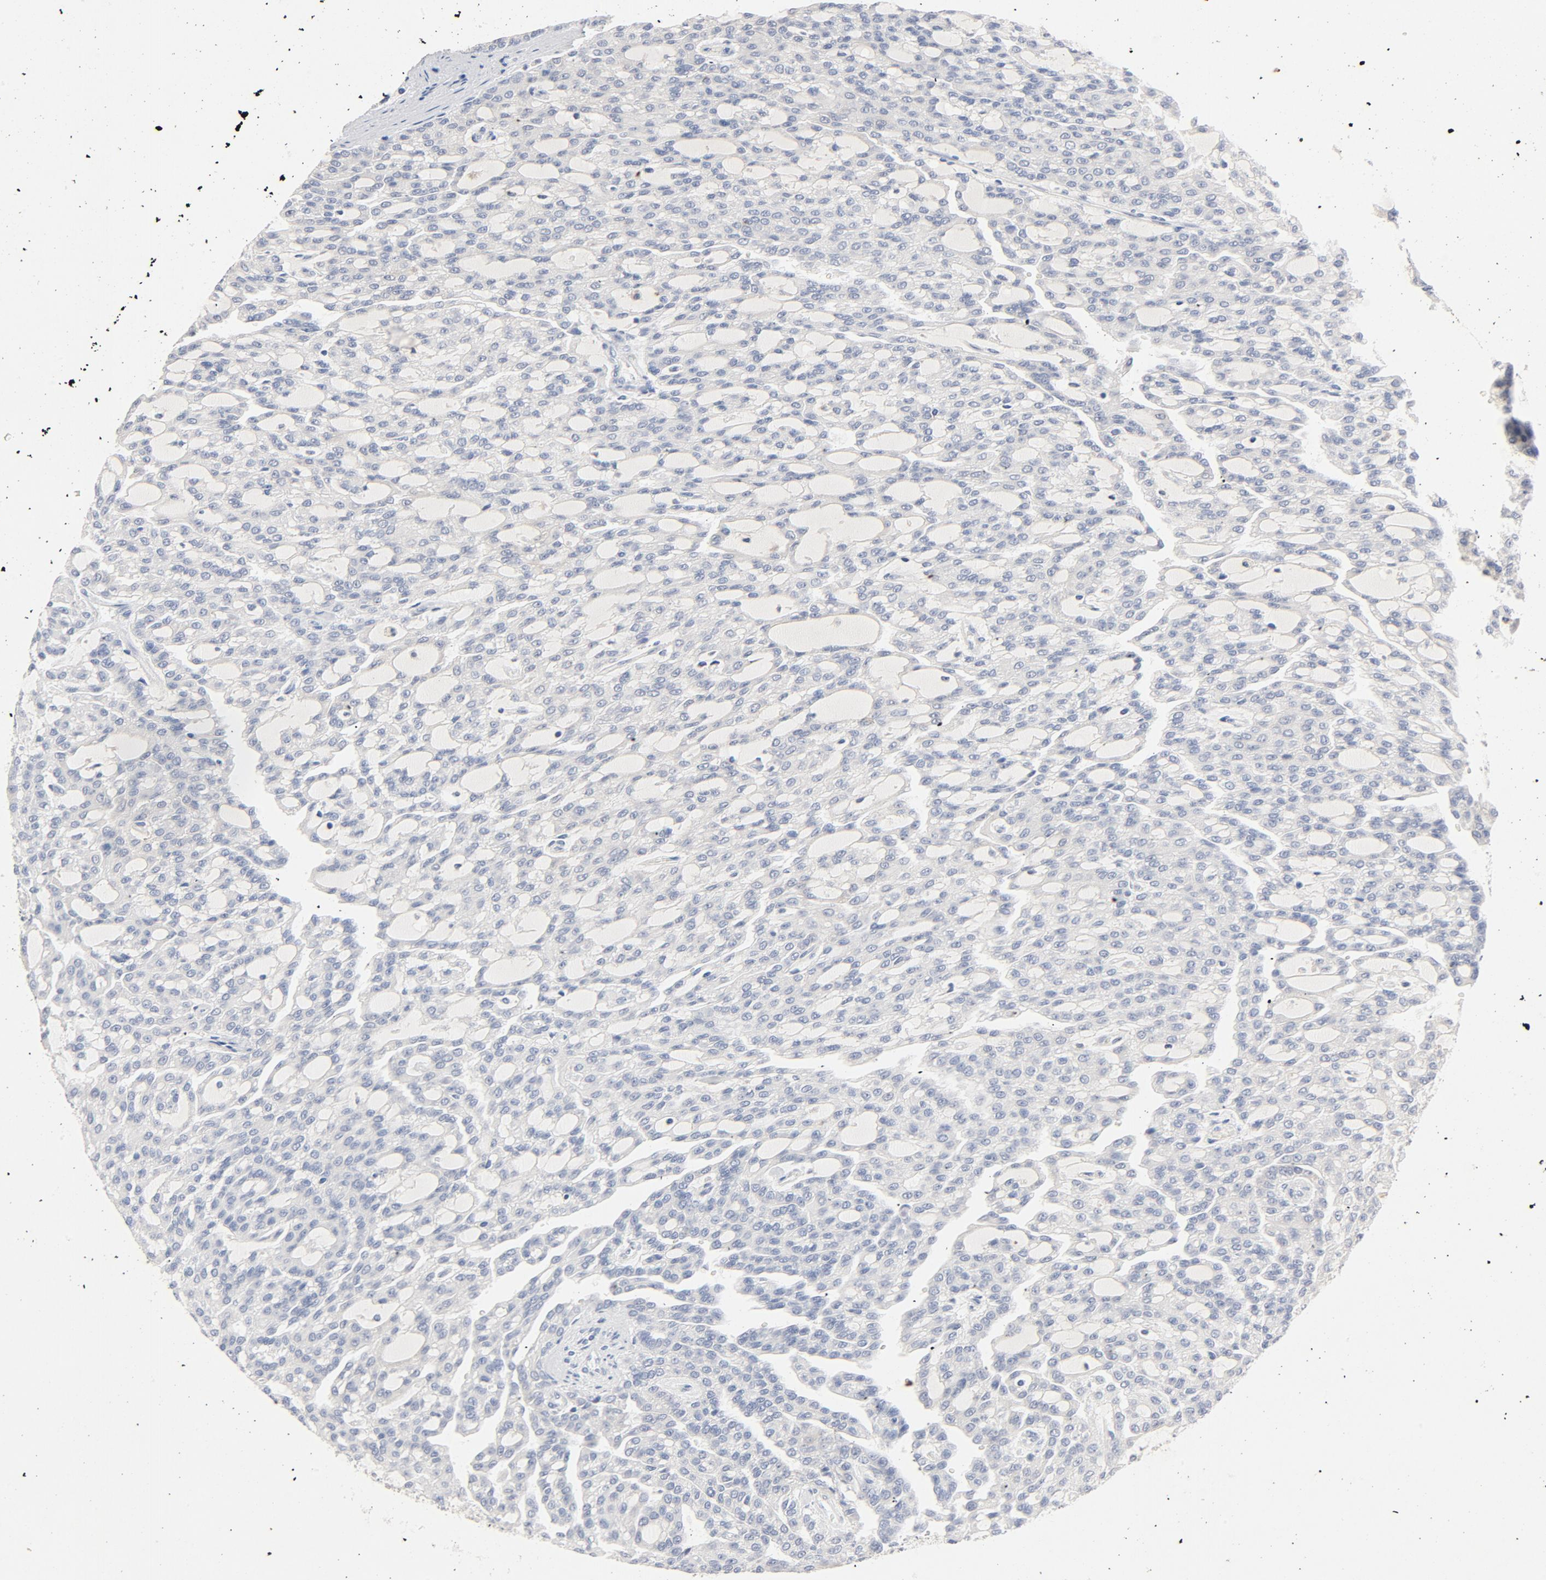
{"staining": {"intensity": "negative", "quantity": "none", "location": "none"}, "tissue": "renal cancer", "cell_type": "Tumor cells", "image_type": "cancer", "snomed": [{"axis": "morphology", "description": "Adenocarcinoma, NOS"}, {"axis": "topography", "description": "Kidney"}], "caption": "There is no significant staining in tumor cells of renal adenocarcinoma. (Stains: DAB (3,3'-diaminobenzidine) immunohistochemistry with hematoxylin counter stain, Microscopy: brightfield microscopy at high magnification).", "gene": "STAT1", "patient": {"sex": "male", "age": 63}}